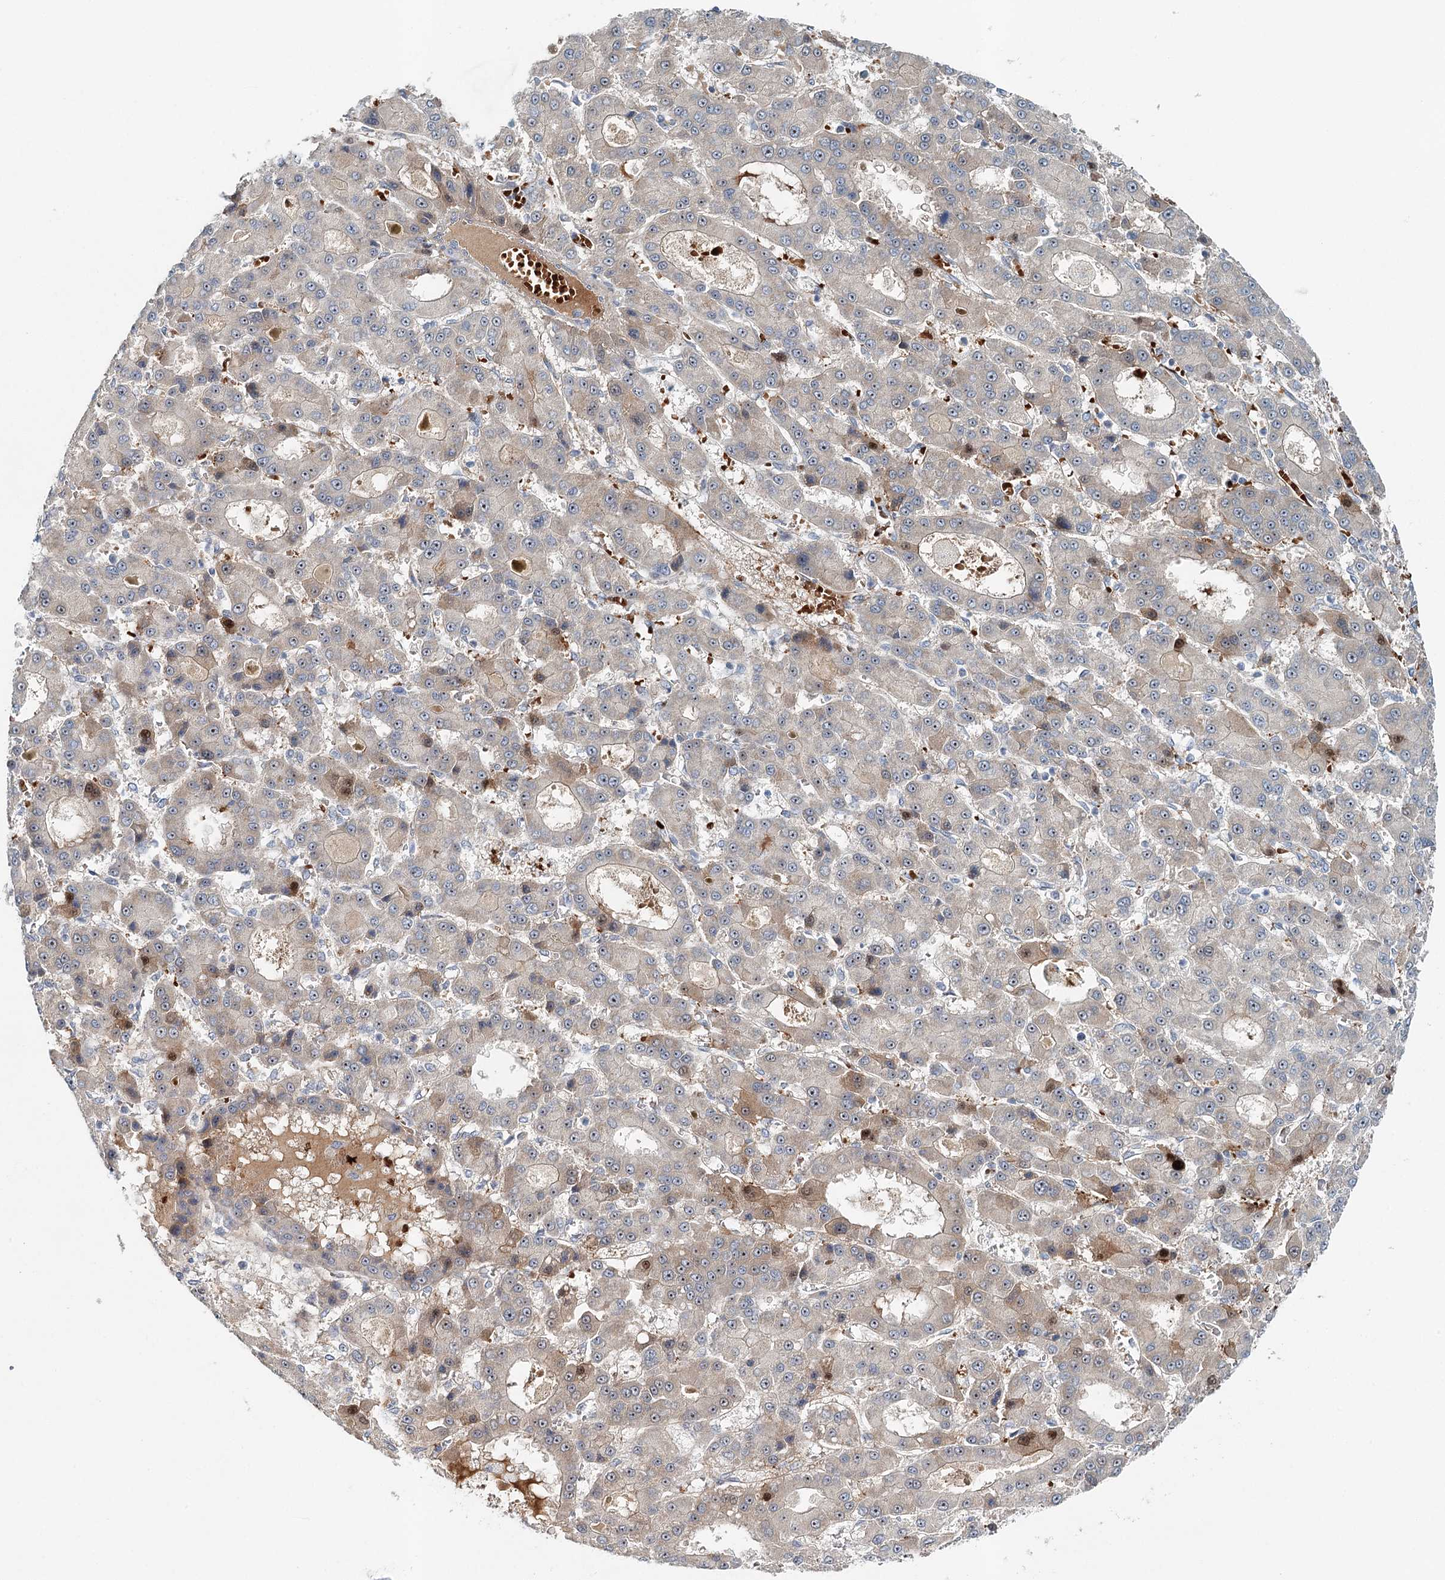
{"staining": {"intensity": "weak", "quantity": "25%-75%", "location": "cytoplasmic/membranous"}, "tissue": "liver cancer", "cell_type": "Tumor cells", "image_type": "cancer", "snomed": [{"axis": "morphology", "description": "Carcinoma, Hepatocellular, NOS"}, {"axis": "topography", "description": "Liver"}], "caption": "IHC of hepatocellular carcinoma (liver) displays low levels of weak cytoplasmic/membranous expression in about 25%-75% of tumor cells. The staining was performed using DAB, with brown indicating positive protein expression. Nuclei are stained blue with hematoxylin.", "gene": "RBM43", "patient": {"sex": "male", "age": 70}}